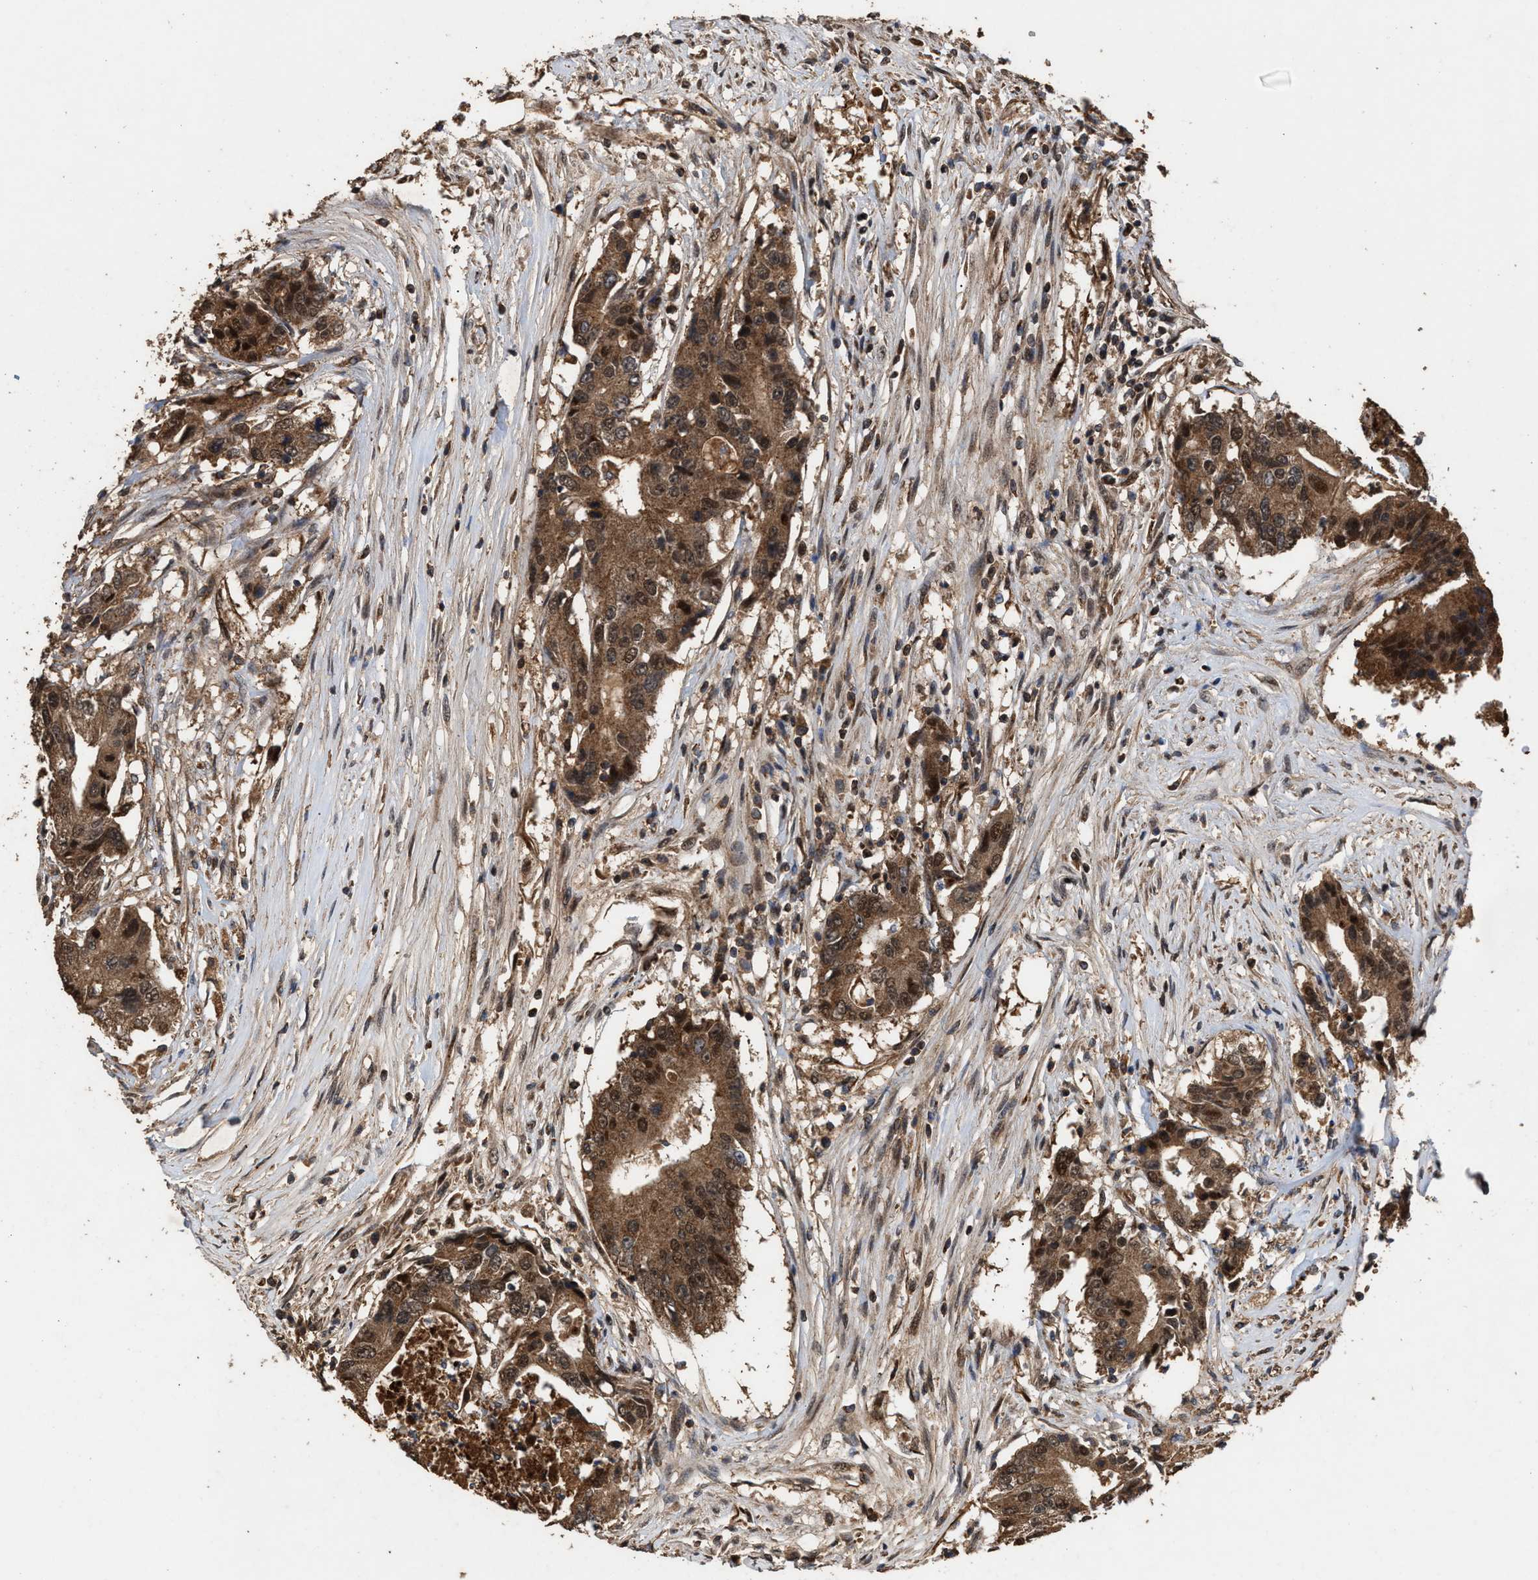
{"staining": {"intensity": "moderate", "quantity": ">75%", "location": "cytoplasmic/membranous,nuclear"}, "tissue": "colorectal cancer", "cell_type": "Tumor cells", "image_type": "cancer", "snomed": [{"axis": "morphology", "description": "Adenocarcinoma, NOS"}, {"axis": "topography", "description": "Colon"}], "caption": "Colorectal adenocarcinoma stained for a protein shows moderate cytoplasmic/membranous and nuclear positivity in tumor cells.", "gene": "ZNHIT6", "patient": {"sex": "female", "age": 77}}